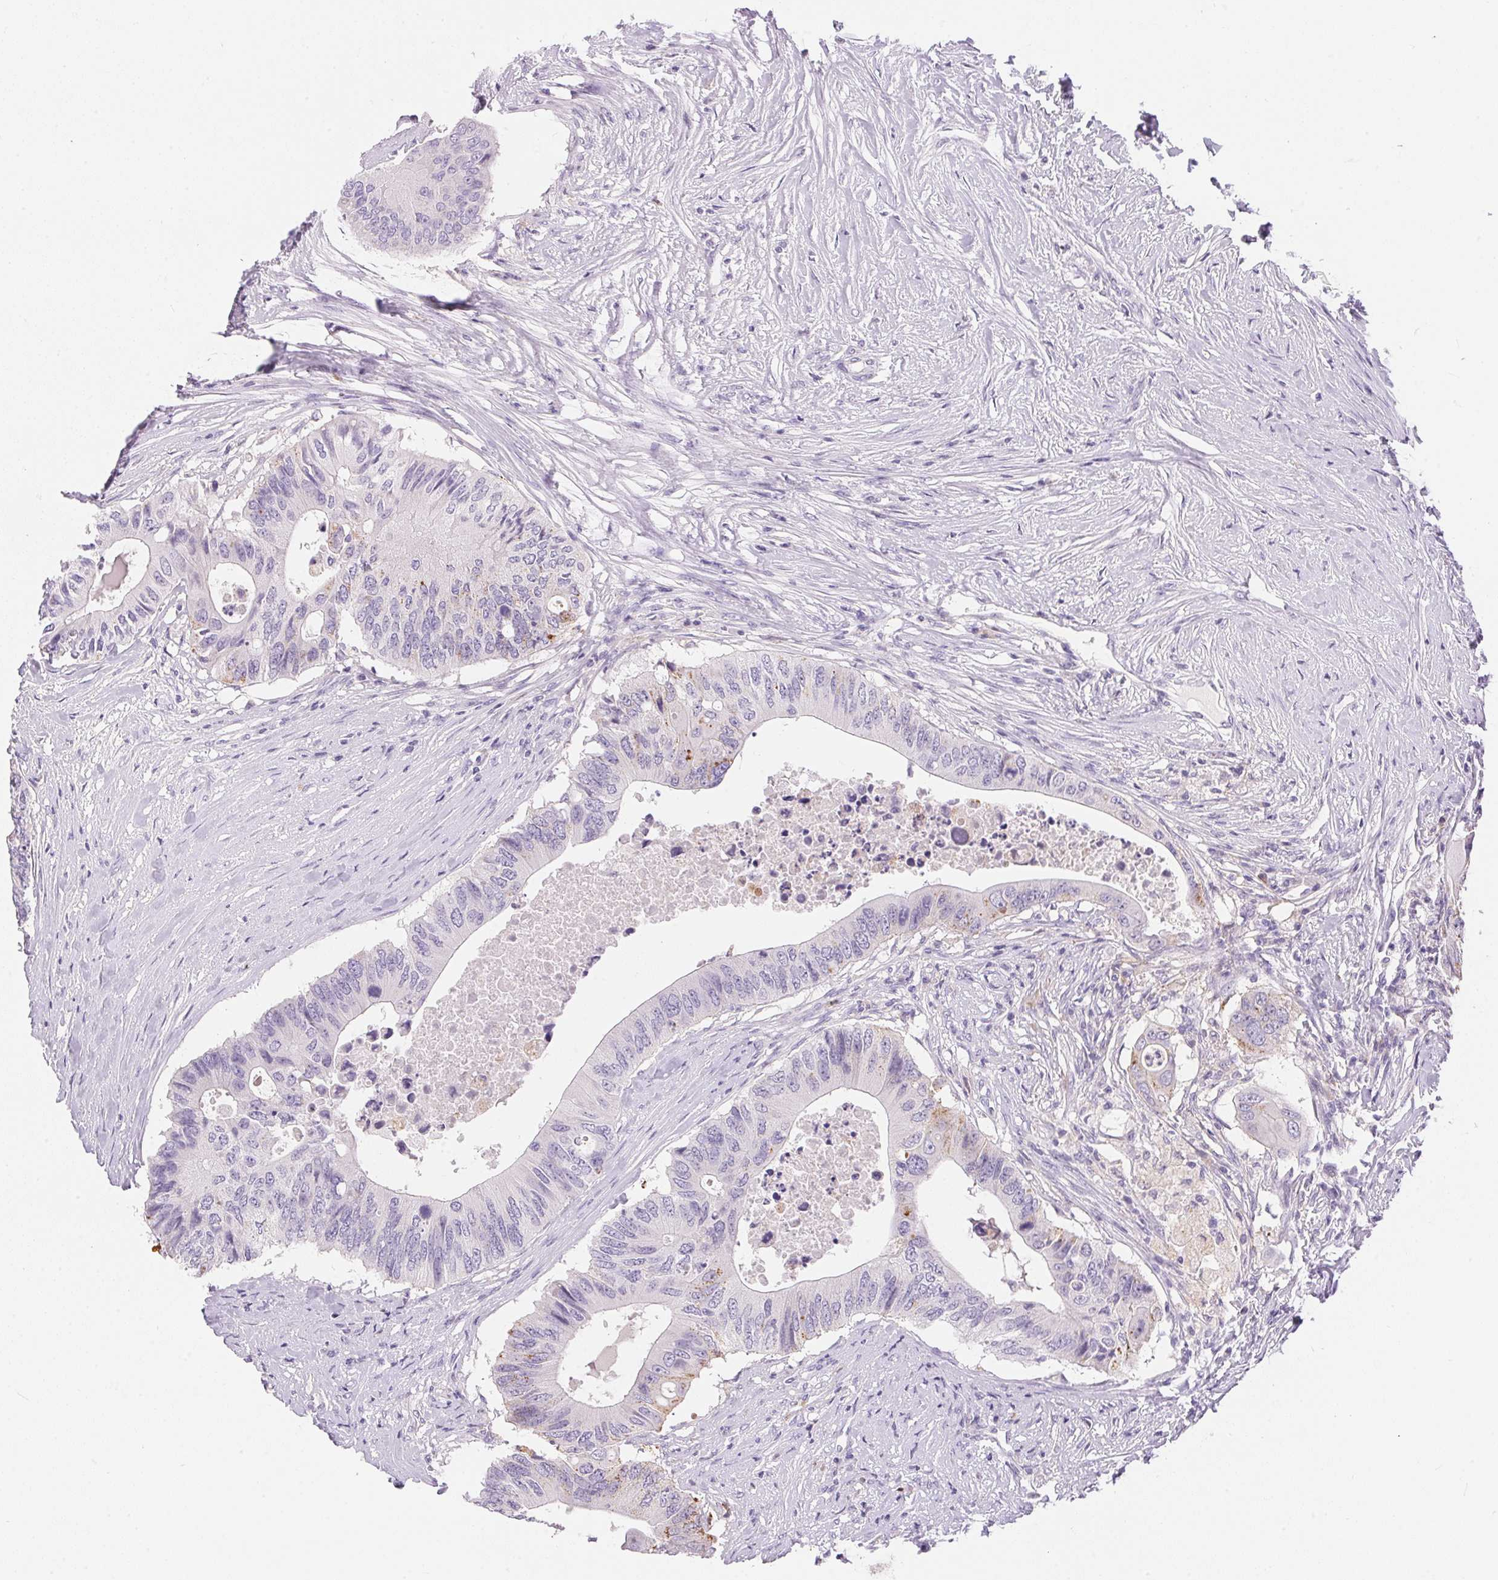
{"staining": {"intensity": "negative", "quantity": "none", "location": "none"}, "tissue": "colorectal cancer", "cell_type": "Tumor cells", "image_type": "cancer", "snomed": [{"axis": "morphology", "description": "Adenocarcinoma, NOS"}, {"axis": "topography", "description": "Colon"}], "caption": "A high-resolution micrograph shows immunohistochemistry staining of colorectal adenocarcinoma, which exhibits no significant expression in tumor cells.", "gene": "PNLIPRP3", "patient": {"sex": "male", "age": 71}}